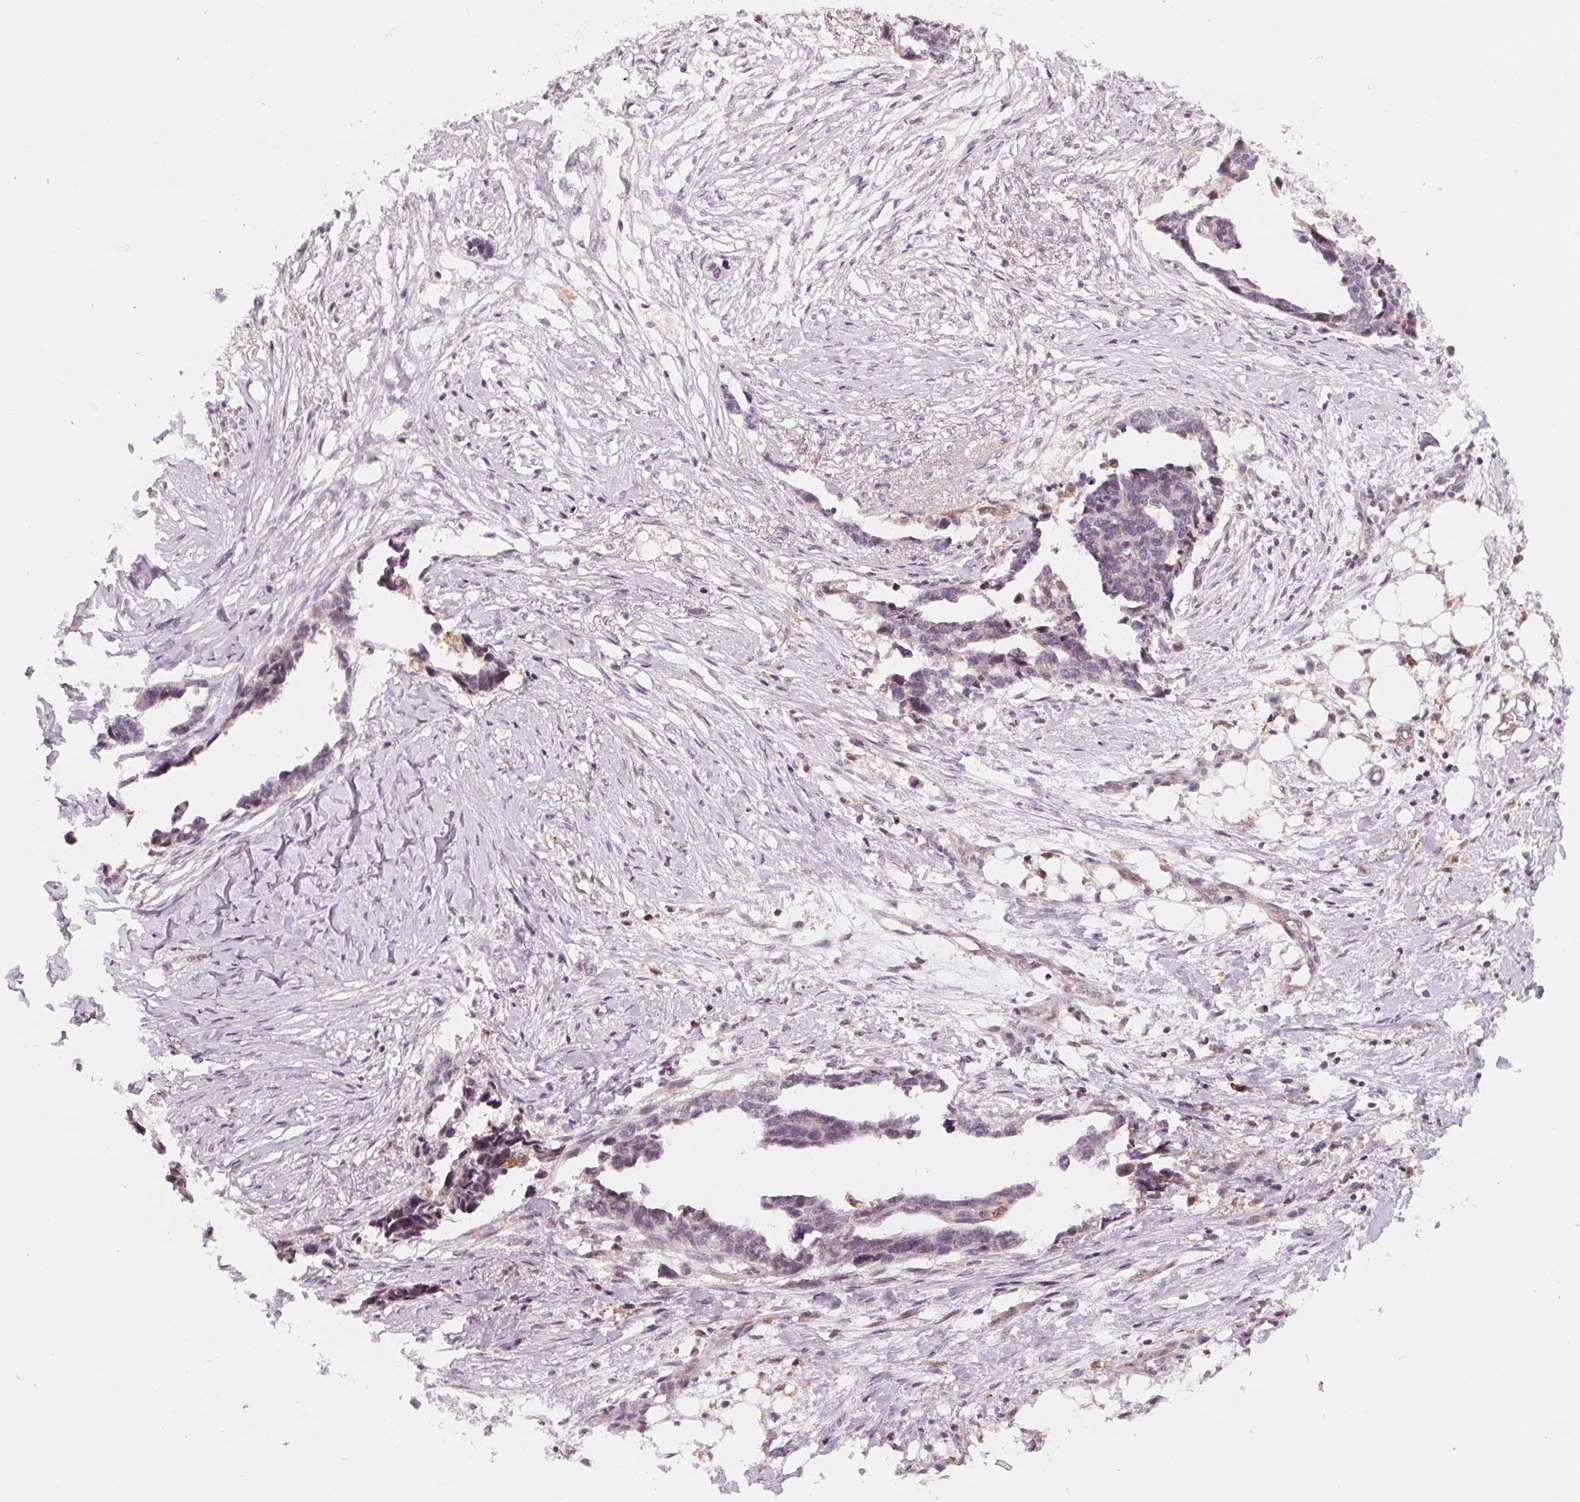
{"staining": {"intensity": "negative", "quantity": "none", "location": "none"}, "tissue": "ovarian cancer", "cell_type": "Tumor cells", "image_type": "cancer", "snomed": [{"axis": "morphology", "description": "Cystadenocarcinoma, serous, NOS"}, {"axis": "topography", "description": "Ovary"}], "caption": "Tumor cells are negative for protein expression in human serous cystadenocarcinoma (ovarian).", "gene": "IL9R", "patient": {"sex": "female", "age": 69}}